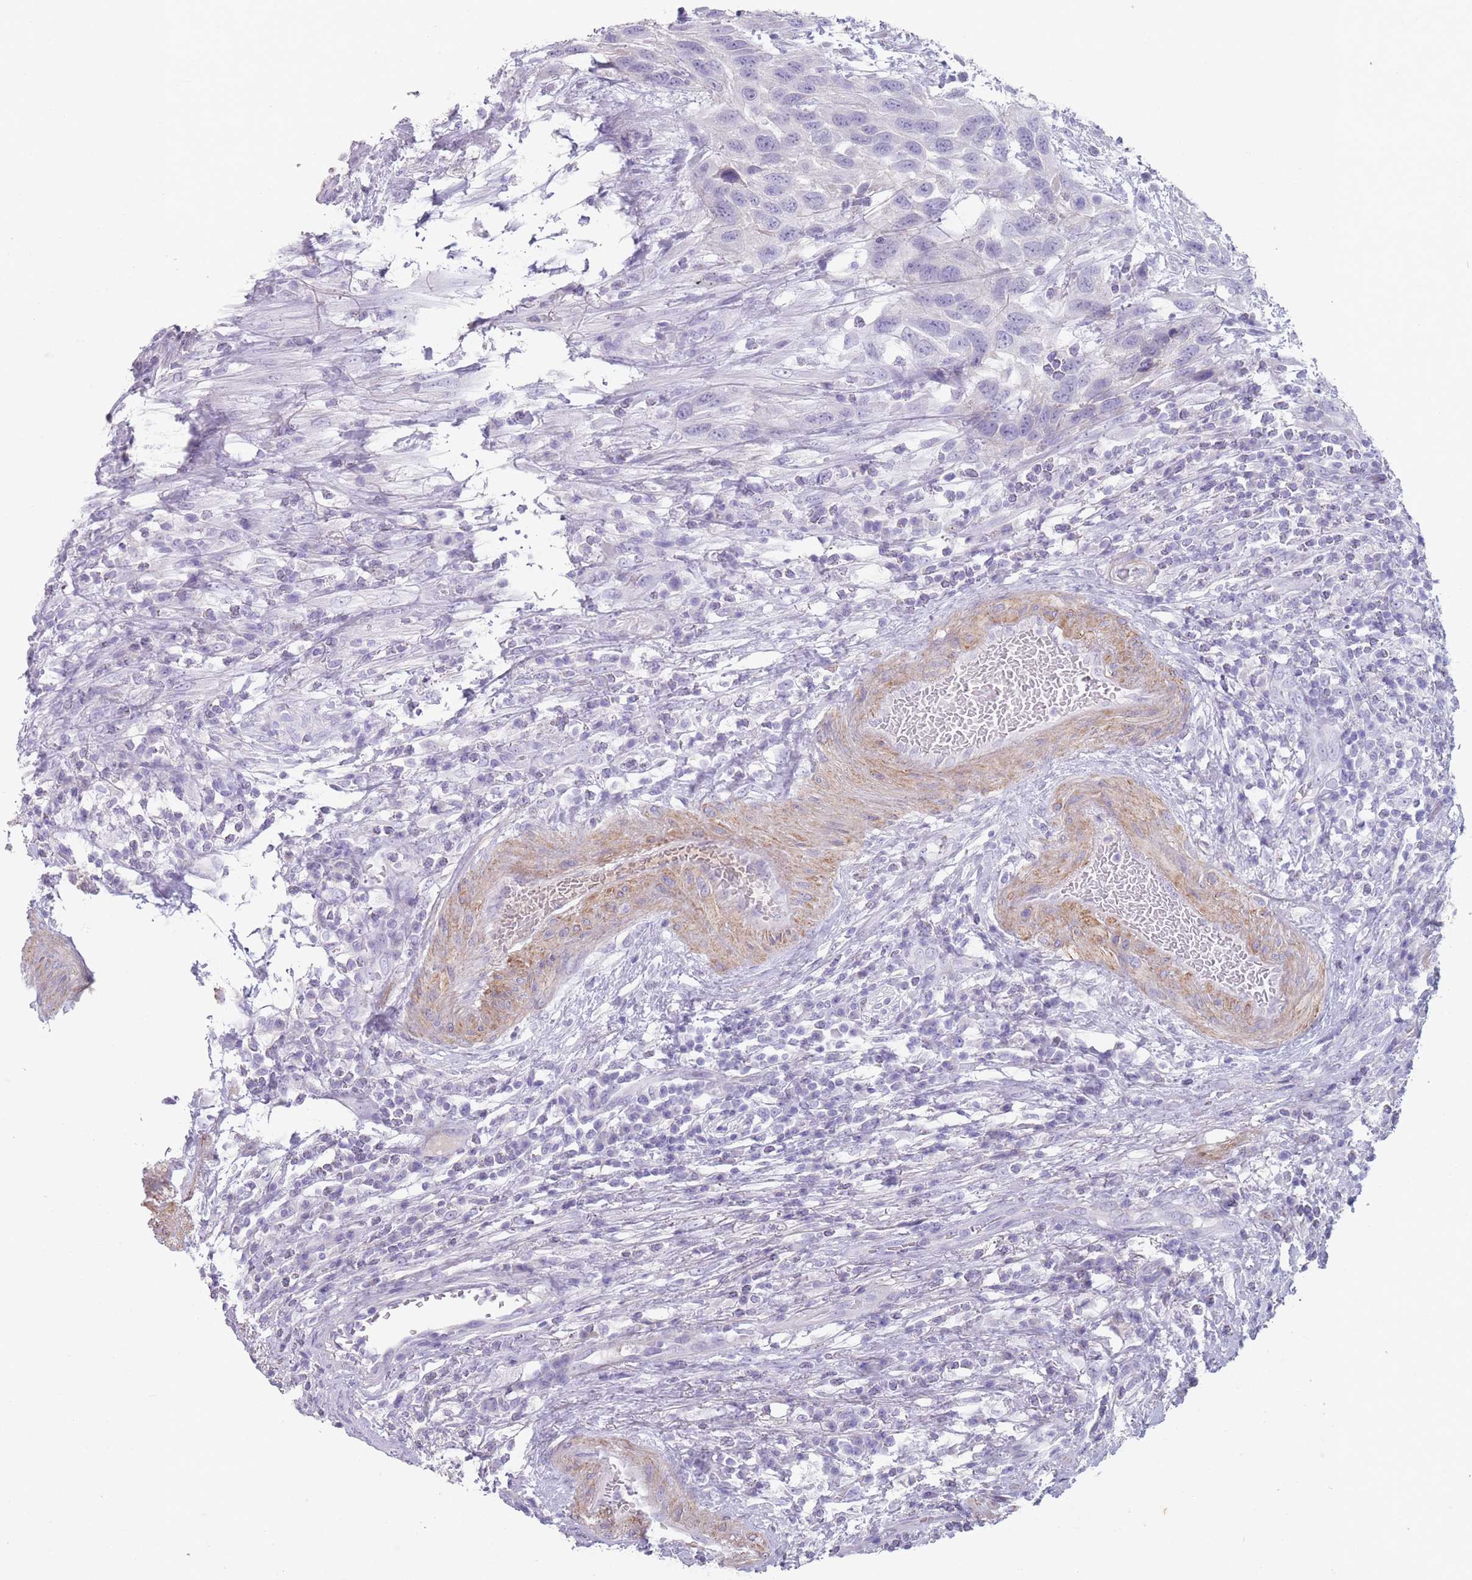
{"staining": {"intensity": "strong", "quantity": "<25%", "location": "cytoplasmic/membranous"}, "tissue": "urothelial cancer", "cell_type": "Tumor cells", "image_type": "cancer", "snomed": [{"axis": "morphology", "description": "Urothelial carcinoma, High grade"}, {"axis": "topography", "description": "Urinary bladder"}], "caption": "Urothelial cancer stained with DAB (3,3'-diaminobenzidine) immunohistochemistry reveals medium levels of strong cytoplasmic/membranous expression in about <25% of tumor cells.", "gene": "RHBG", "patient": {"sex": "female", "age": 70}}